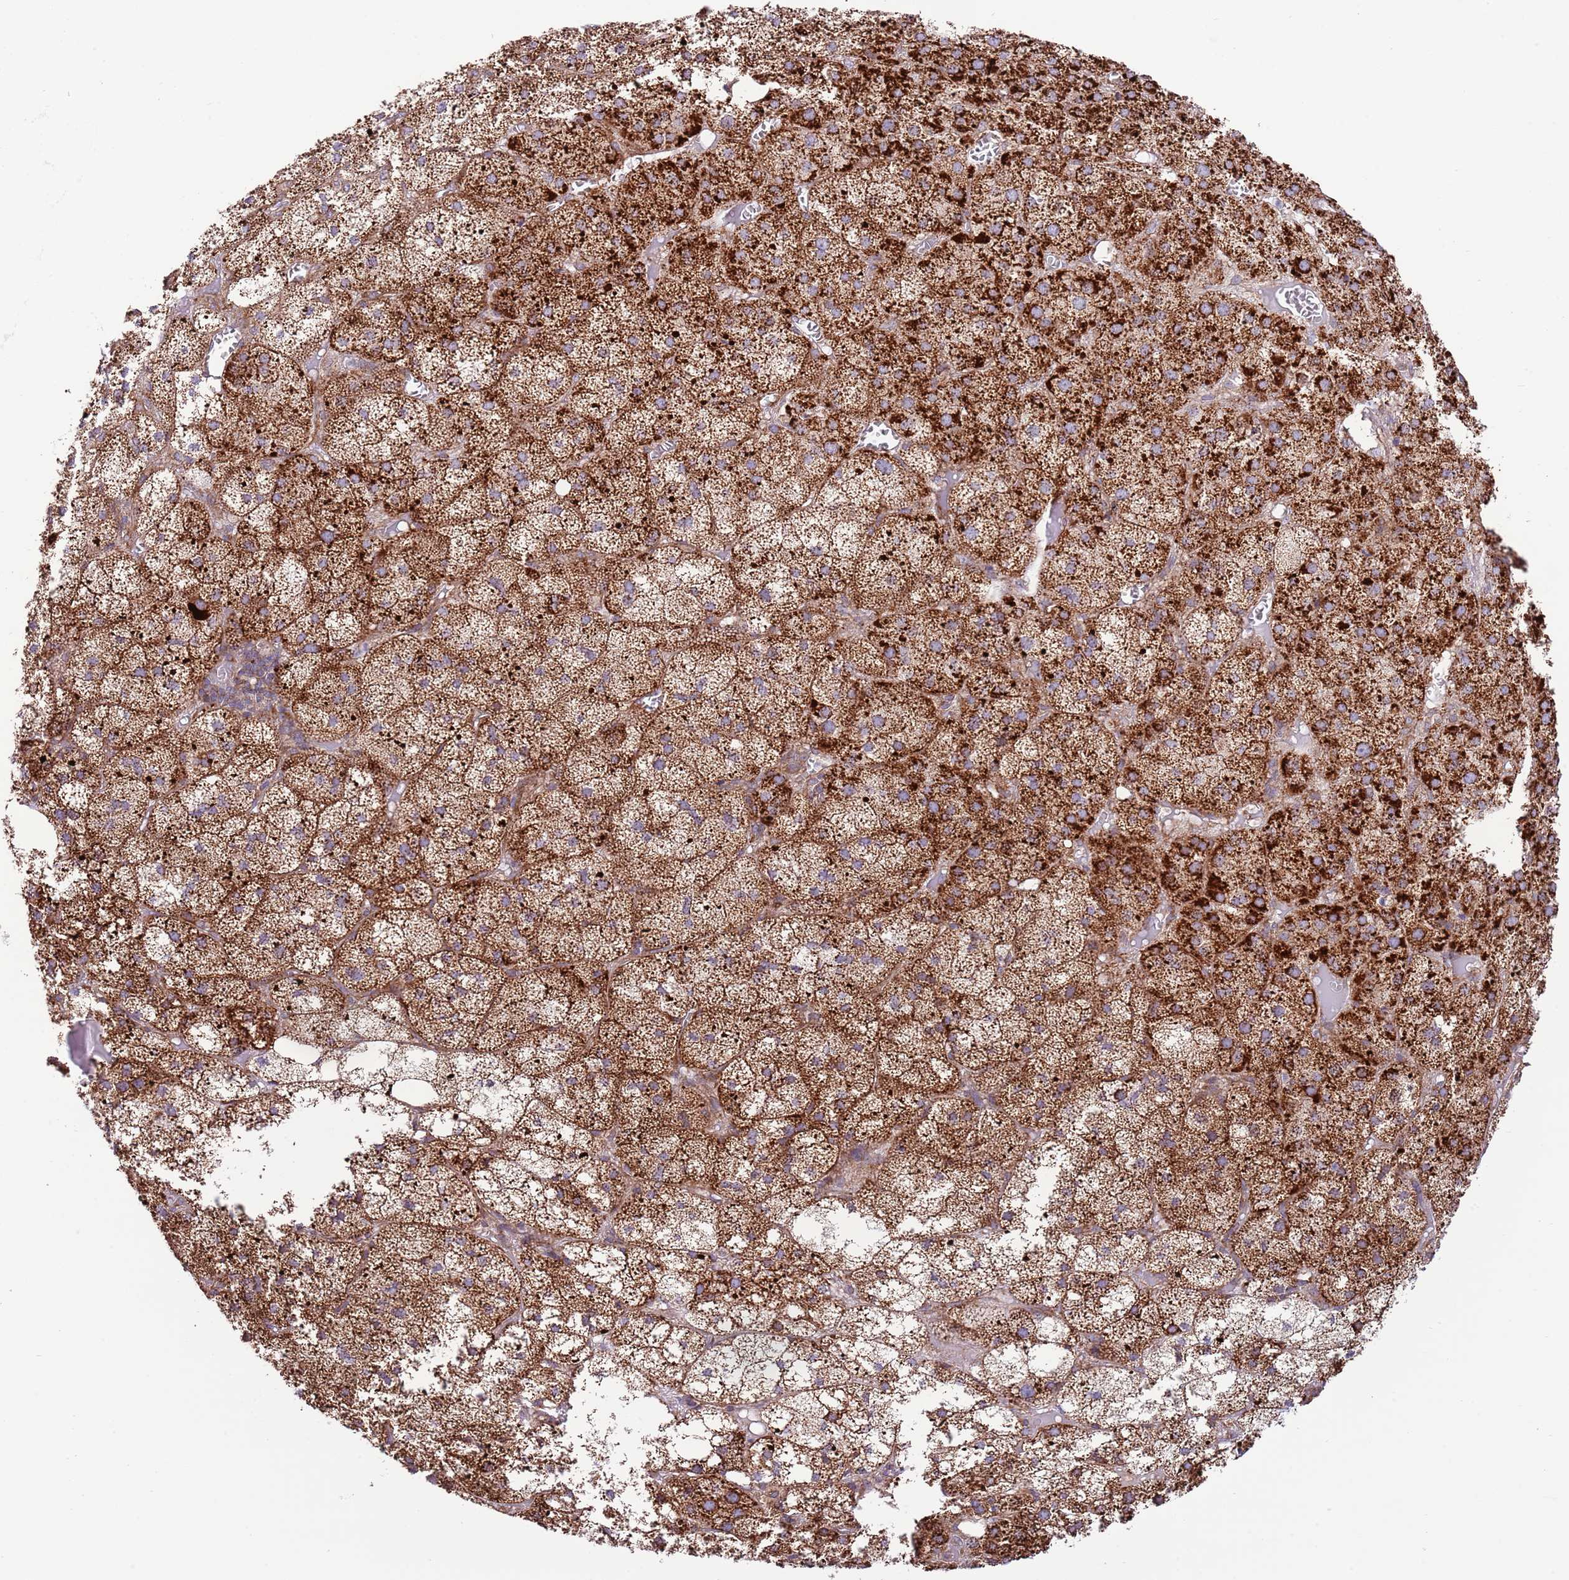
{"staining": {"intensity": "strong", "quantity": "25%-75%", "location": "cytoplasmic/membranous"}, "tissue": "adrenal gland", "cell_type": "Glandular cells", "image_type": "normal", "snomed": [{"axis": "morphology", "description": "Normal tissue, NOS"}, {"axis": "topography", "description": "Adrenal gland"}], "caption": "High-power microscopy captured an immunohistochemistry (IHC) image of benign adrenal gland, revealing strong cytoplasmic/membranous staining in approximately 25%-75% of glandular cells. (DAB (3,3'-diaminobenzidine) = brown stain, brightfield microscopy at high magnification).", "gene": "DAND5", "patient": {"sex": "female", "age": 61}}